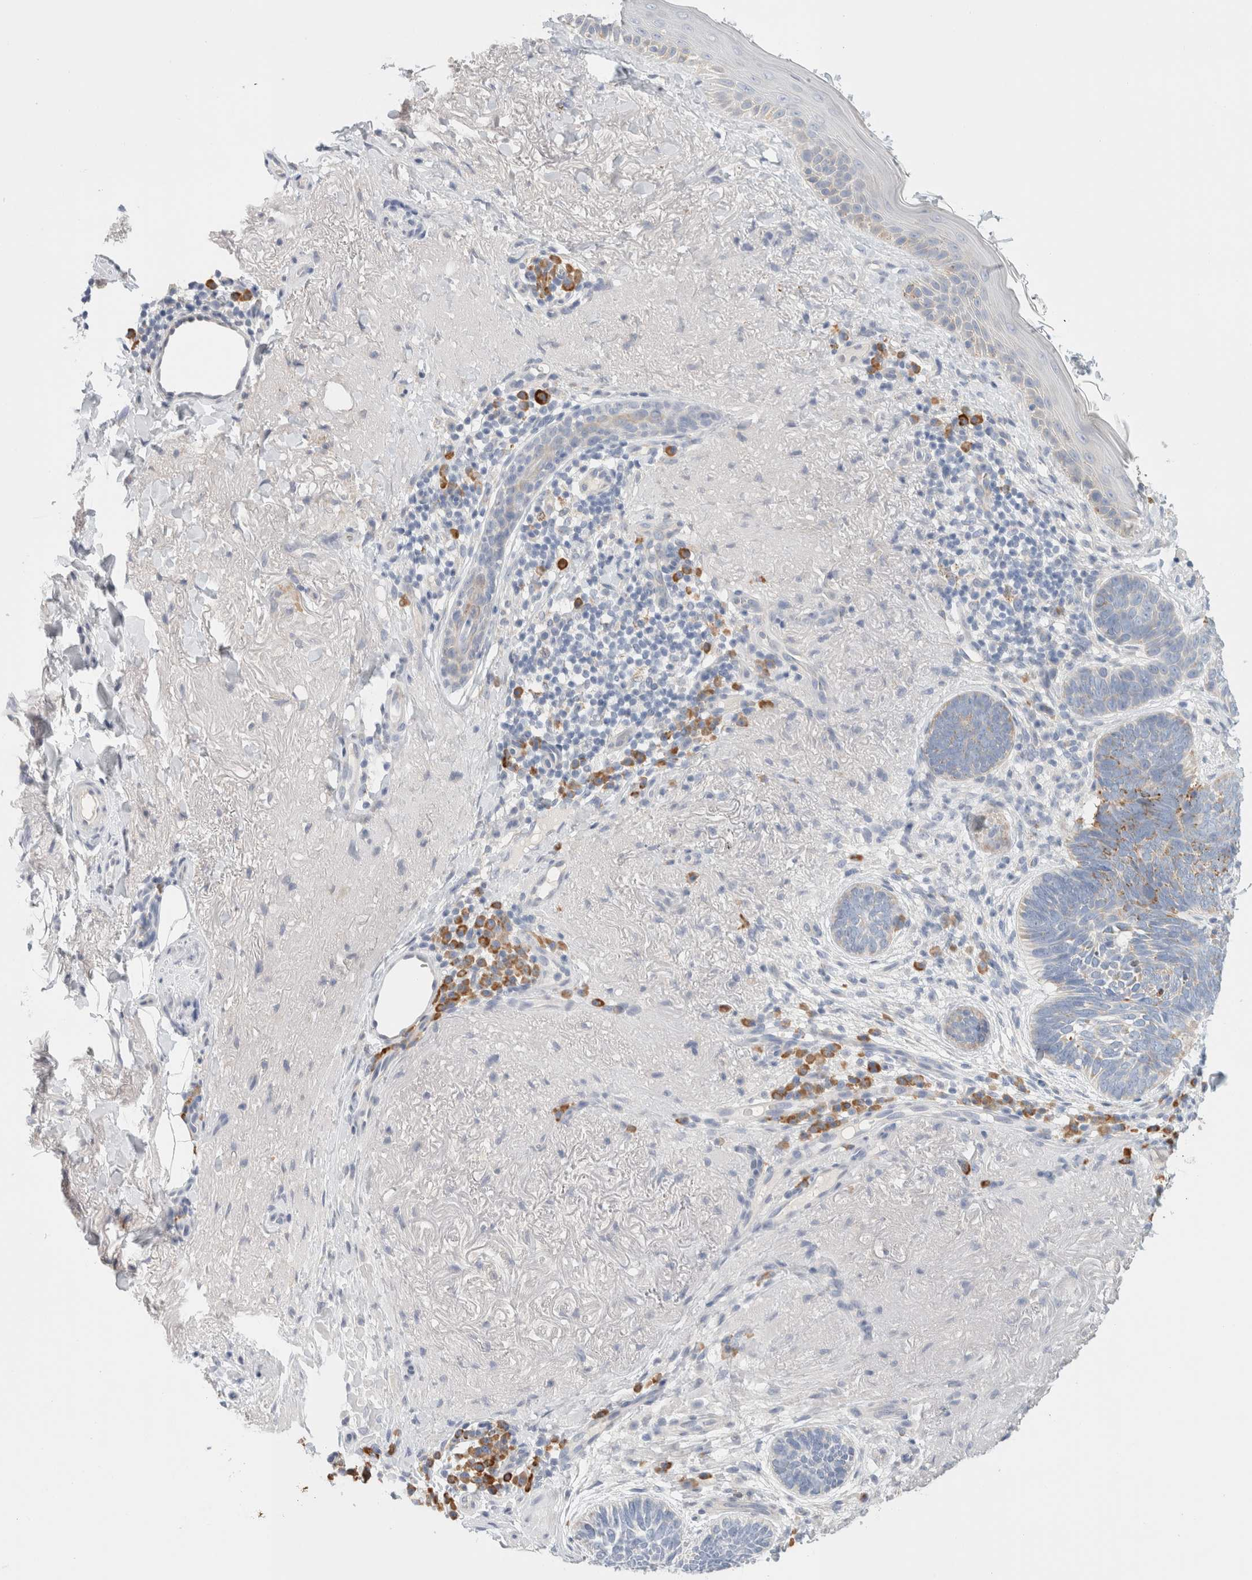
{"staining": {"intensity": "weak", "quantity": "<25%", "location": "cytoplasmic/membranous"}, "tissue": "skin cancer", "cell_type": "Tumor cells", "image_type": "cancer", "snomed": [{"axis": "morphology", "description": "Basal cell carcinoma"}, {"axis": "topography", "description": "Skin"}], "caption": "Skin cancer (basal cell carcinoma) stained for a protein using IHC reveals no positivity tumor cells.", "gene": "CSK", "patient": {"sex": "female", "age": 85}}